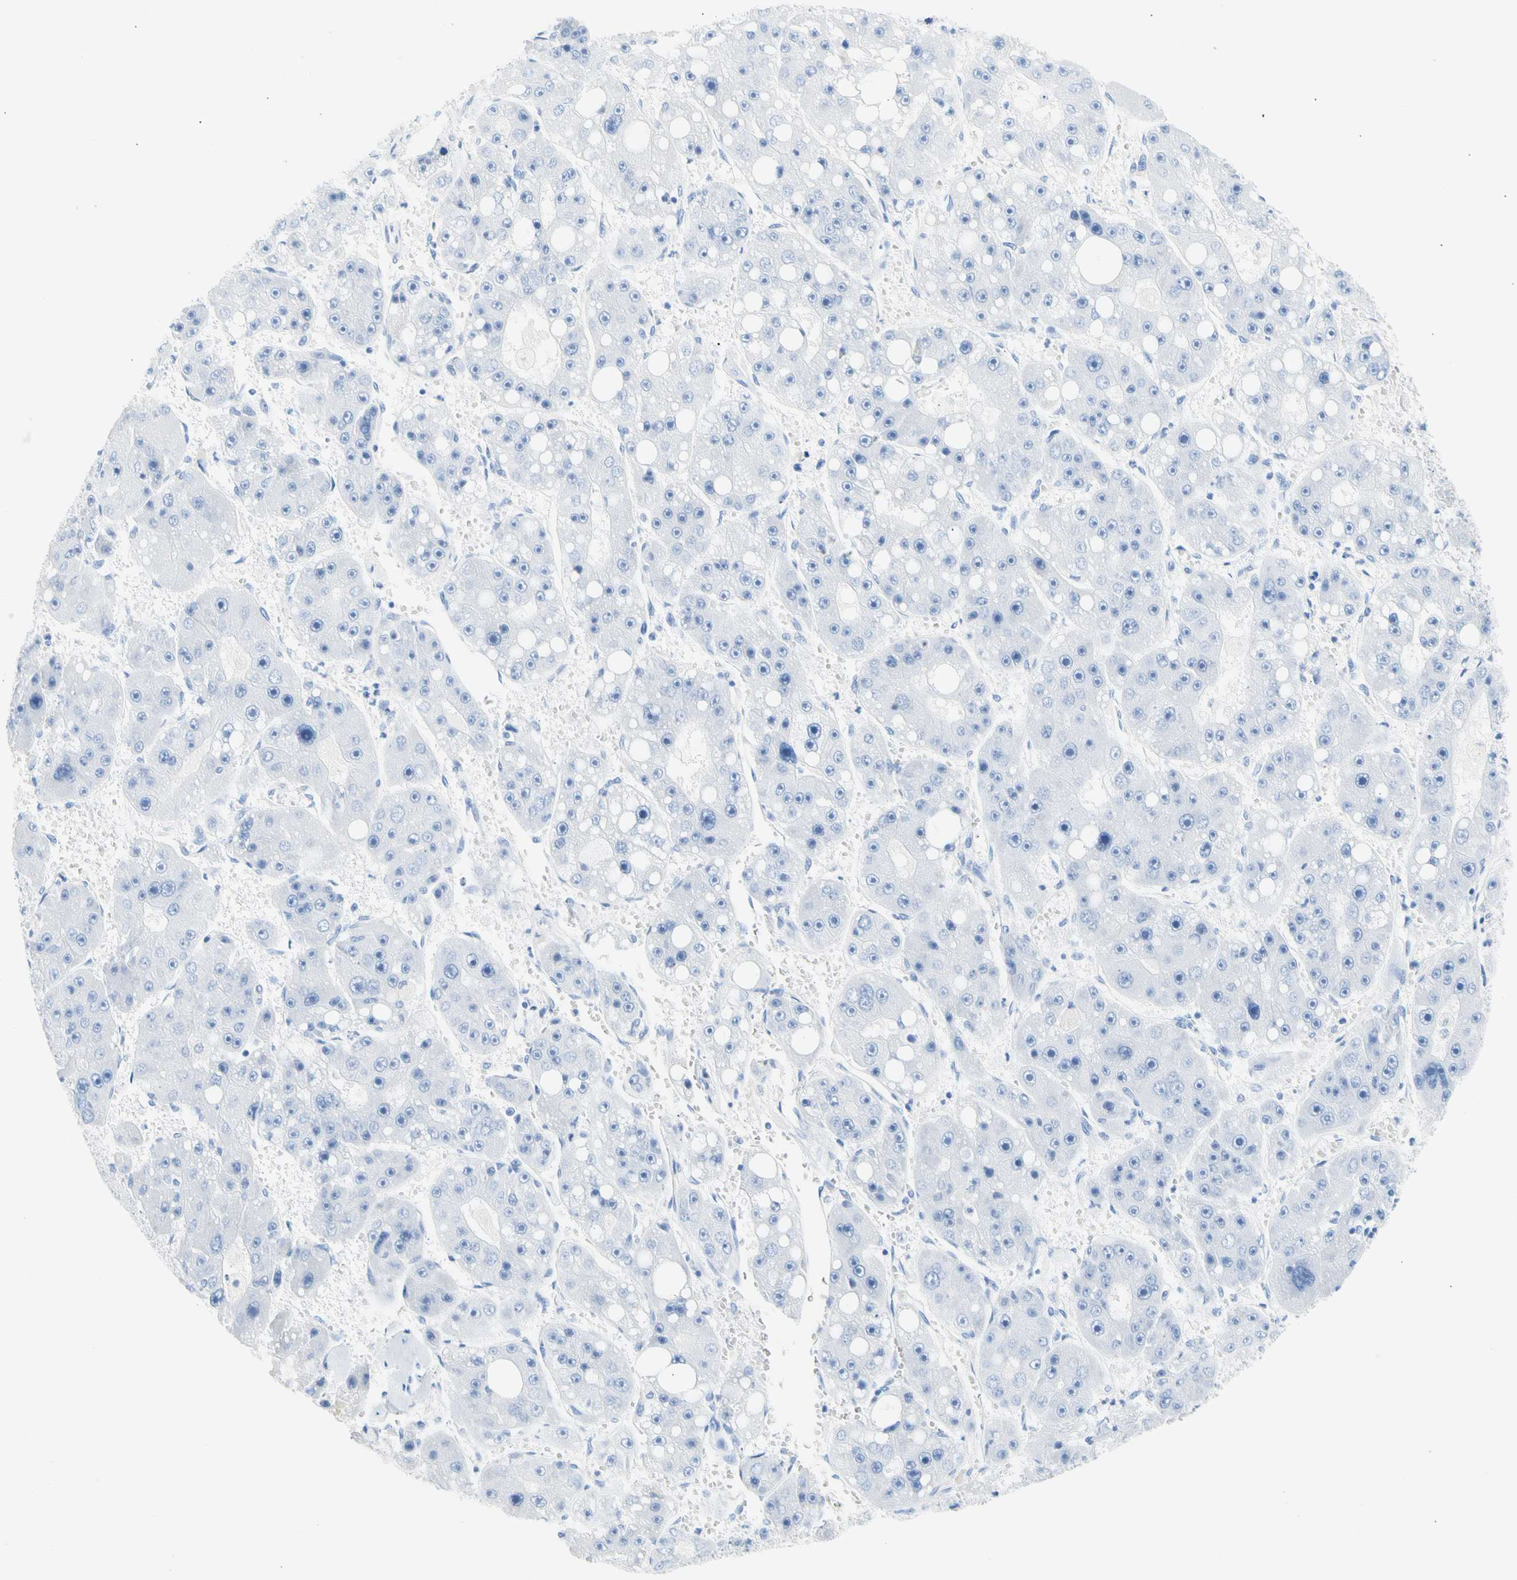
{"staining": {"intensity": "negative", "quantity": "none", "location": "none"}, "tissue": "liver cancer", "cell_type": "Tumor cells", "image_type": "cancer", "snomed": [{"axis": "morphology", "description": "Carcinoma, Hepatocellular, NOS"}, {"axis": "topography", "description": "Liver"}], "caption": "An IHC image of liver hepatocellular carcinoma is shown. There is no staining in tumor cells of liver hepatocellular carcinoma.", "gene": "CEL", "patient": {"sex": "female", "age": 61}}